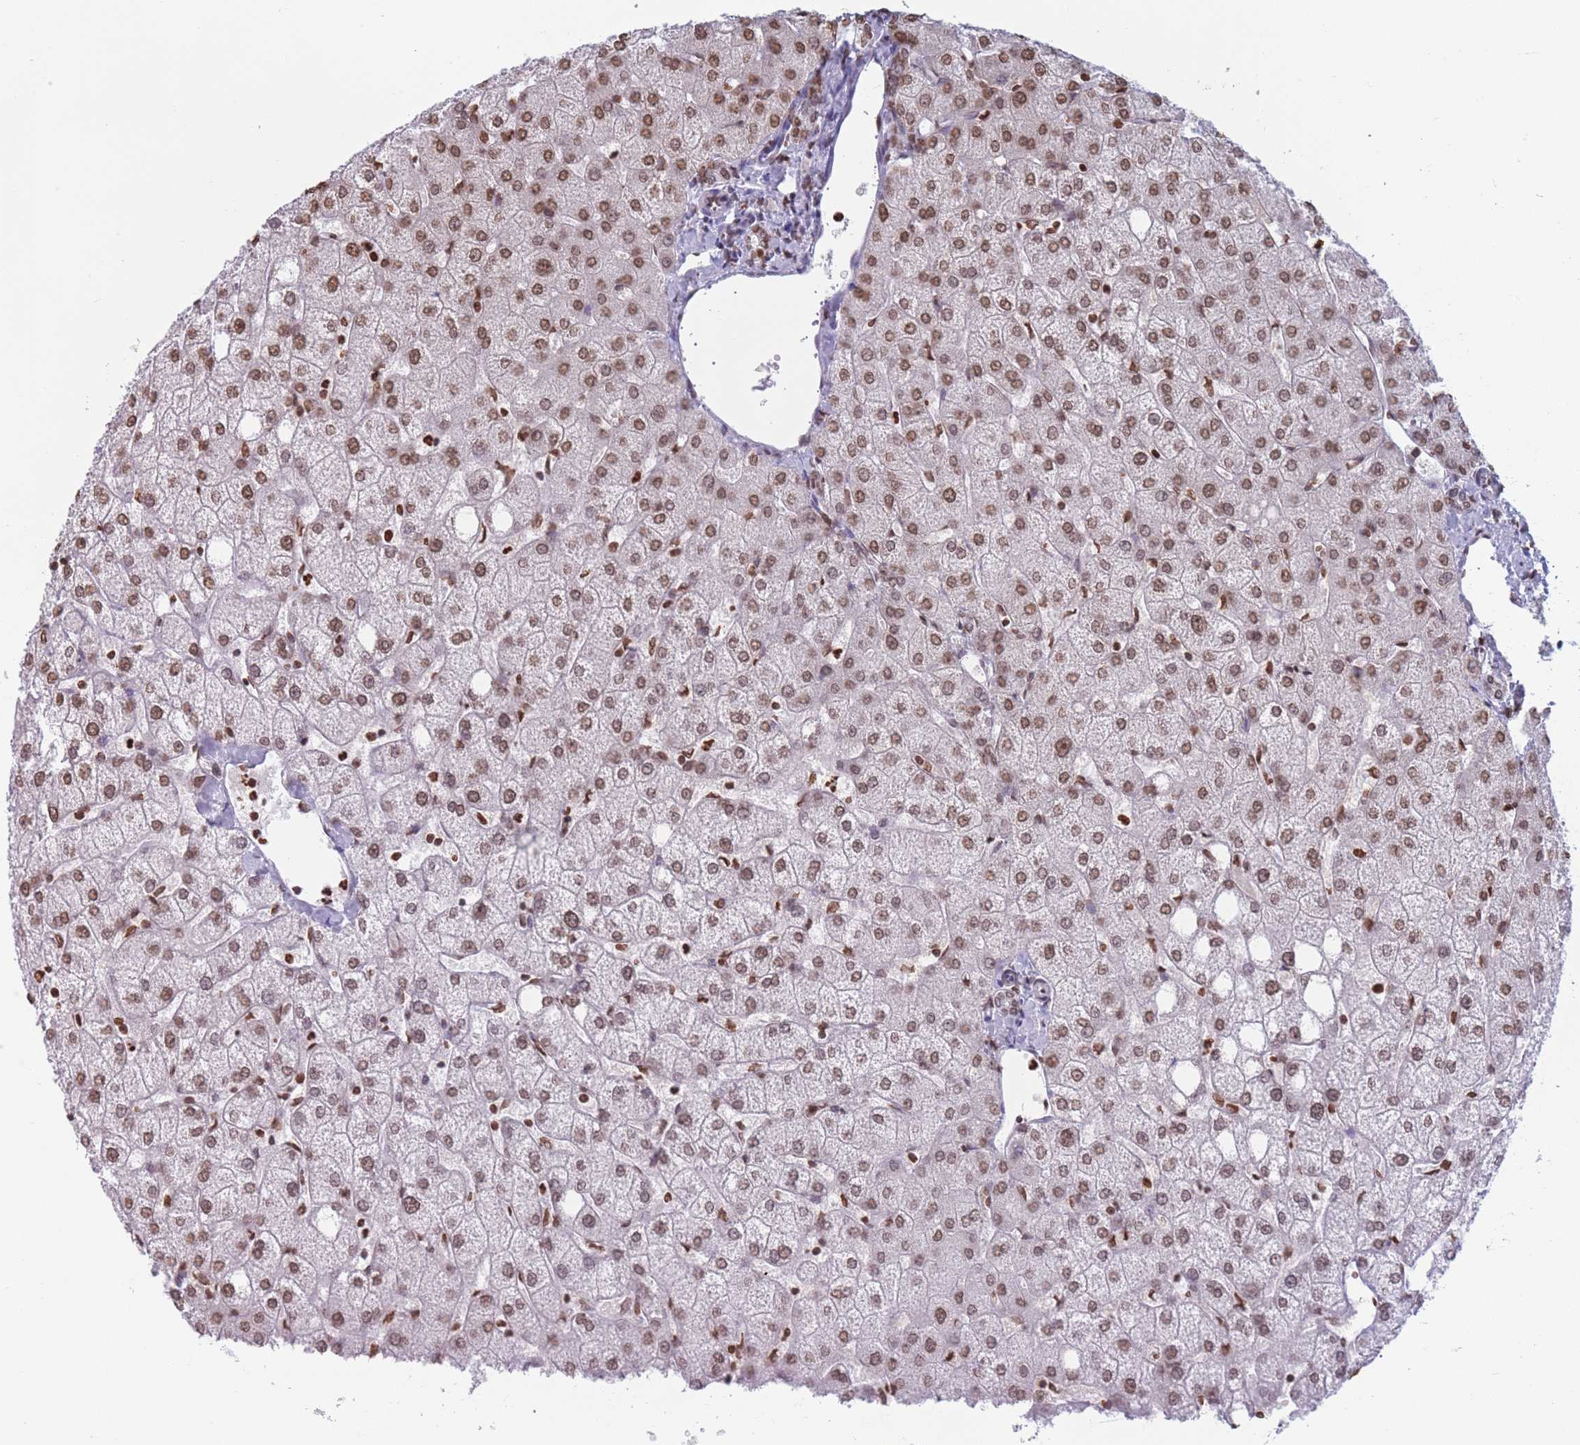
{"staining": {"intensity": "weak", "quantity": ">75%", "location": "nuclear"}, "tissue": "liver", "cell_type": "Cholangiocytes", "image_type": "normal", "snomed": [{"axis": "morphology", "description": "Normal tissue, NOS"}, {"axis": "topography", "description": "Liver"}], "caption": "DAB (3,3'-diaminobenzidine) immunohistochemical staining of unremarkable human liver exhibits weak nuclear protein staining in about >75% of cholangiocytes.", "gene": "RYK", "patient": {"sex": "female", "age": 54}}